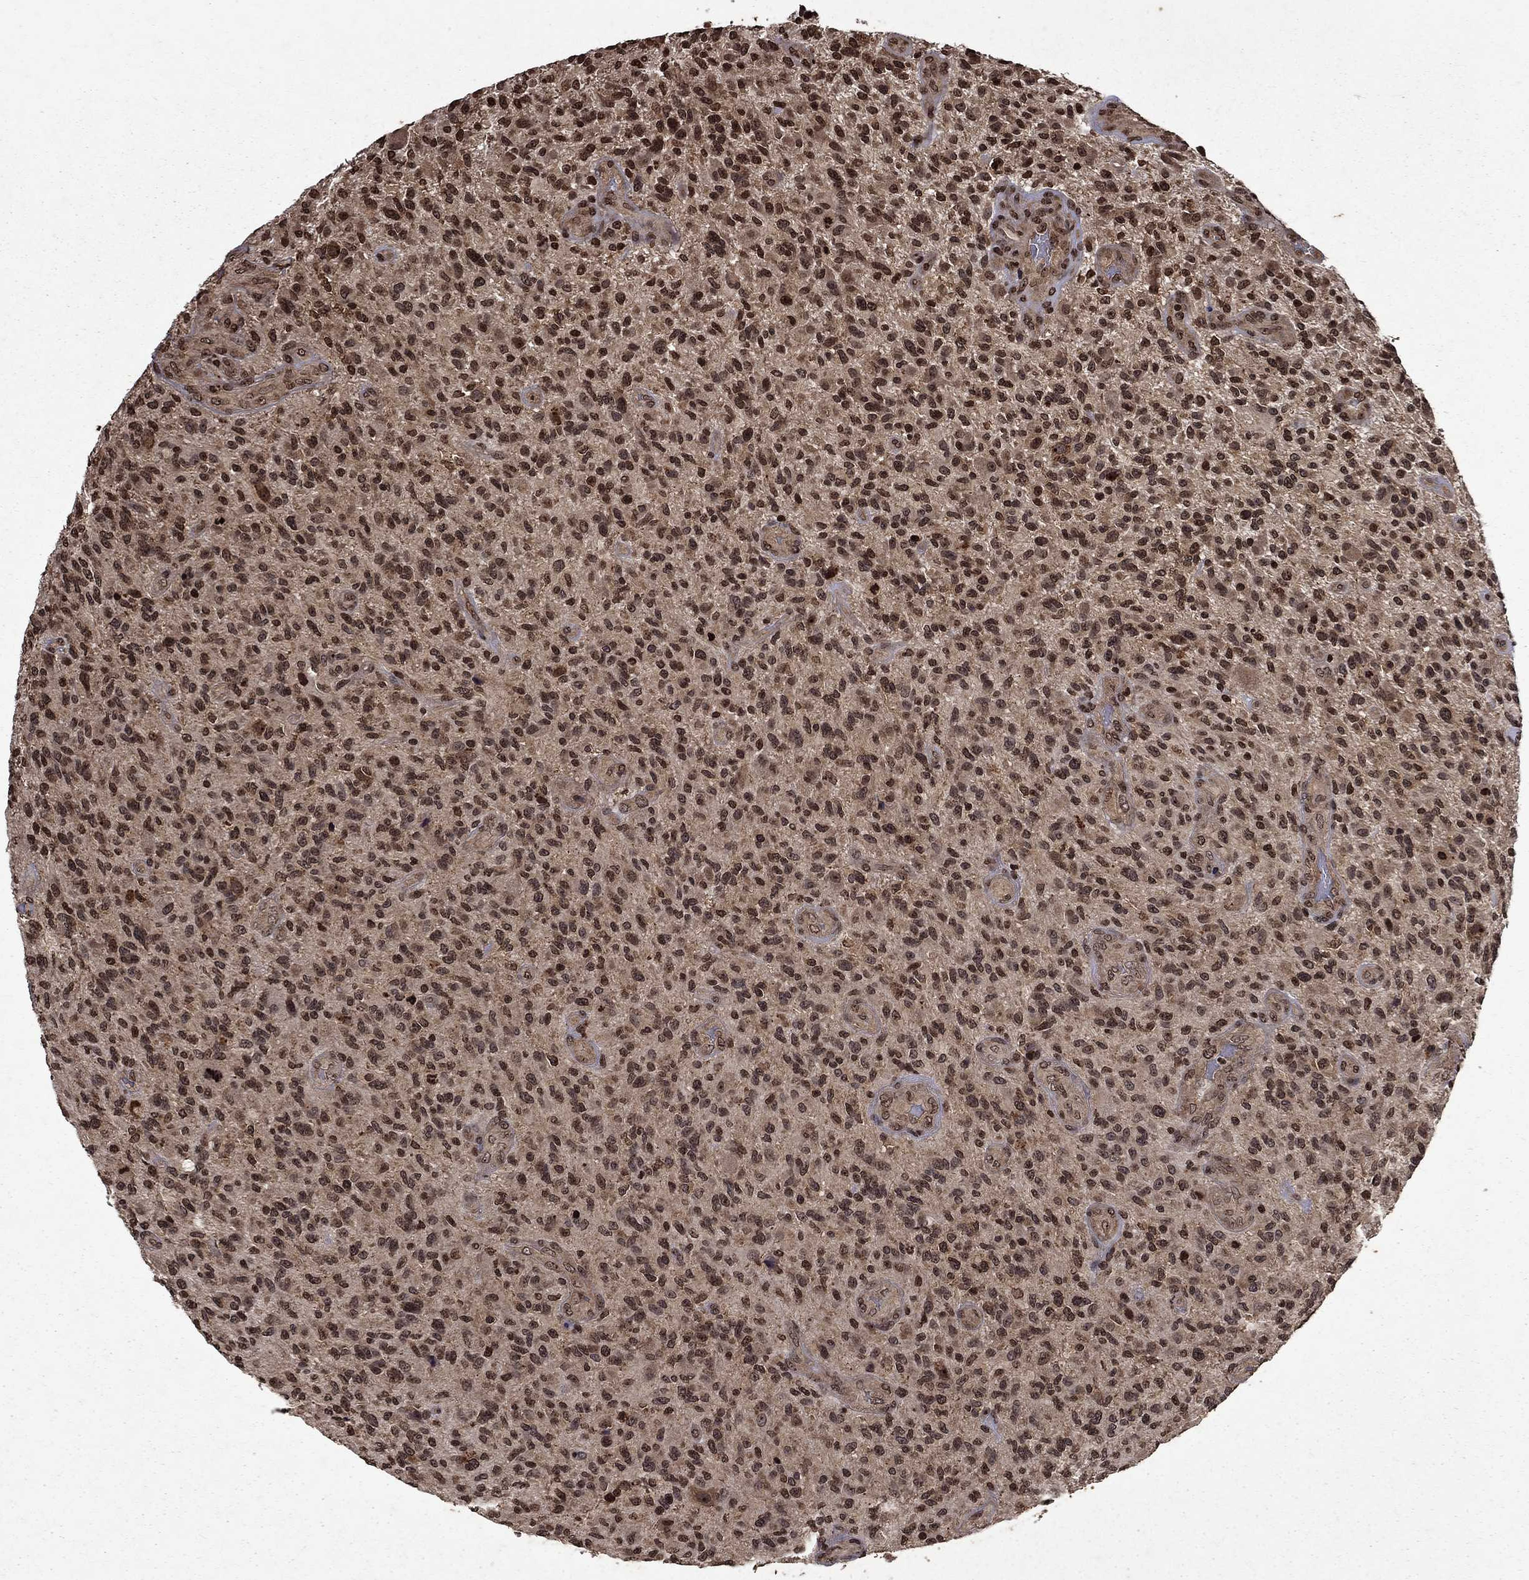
{"staining": {"intensity": "strong", "quantity": ">75%", "location": "cytoplasmic/membranous,nuclear"}, "tissue": "glioma", "cell_type": "Tumor cells", "image_type": "cancer", "snomed": [{"axis": "morphology", "description": "Glioma, malignant, High grade"}, {"axis": "topography", "description": "Brain"}], "caption": "Immunohistochemical staining of glioma shows high levels of strong cytoplasmic/membranous and nuclear staining in approximately >75% of tumor cells. (IHC, brightfield microscopy, high magnification).", "gene": "PIN4", "patient": {"sex": "male", "age": 47}}